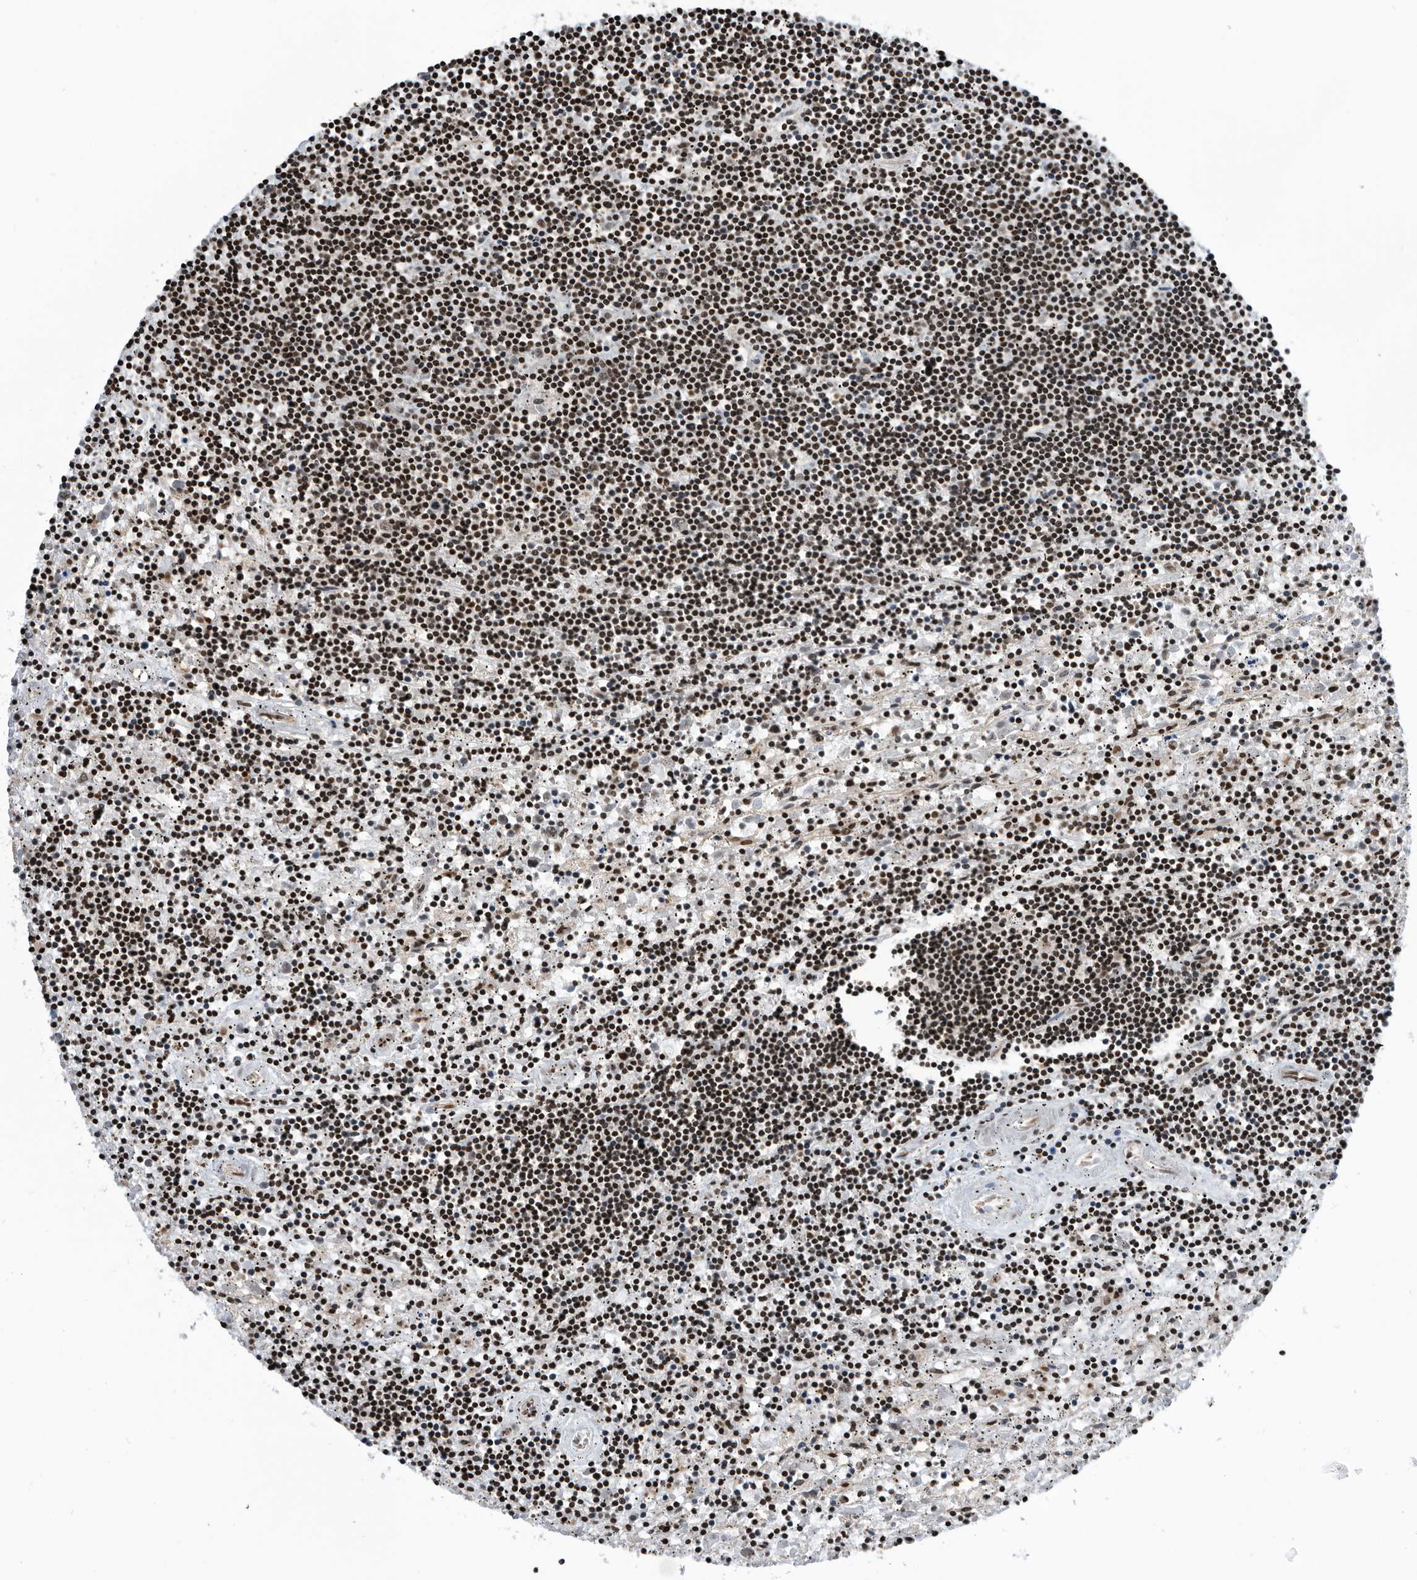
{"staining": {"intensity": "moderate", "quantity": "25%-75%", "location": "nuclear"}, "tissue": "lymphoma", "cell_type": "Tumor cells", "image_type": "cancer", "snomed": [{"axis": "morphology", "description": "Malignant lymphoma, non-Hodgkin's type, Low grade"}, {"axis": "topography", "description": "Spleen"}], "caption": "A photomicrograph showing moderate nuclear expression in approximately 25%-75% of tumor cells in lymphoma, as visualized by brown immunohistochemical staining.", "gene": "SNRNP48", "patient": {"sex": "male", "age": 76}}